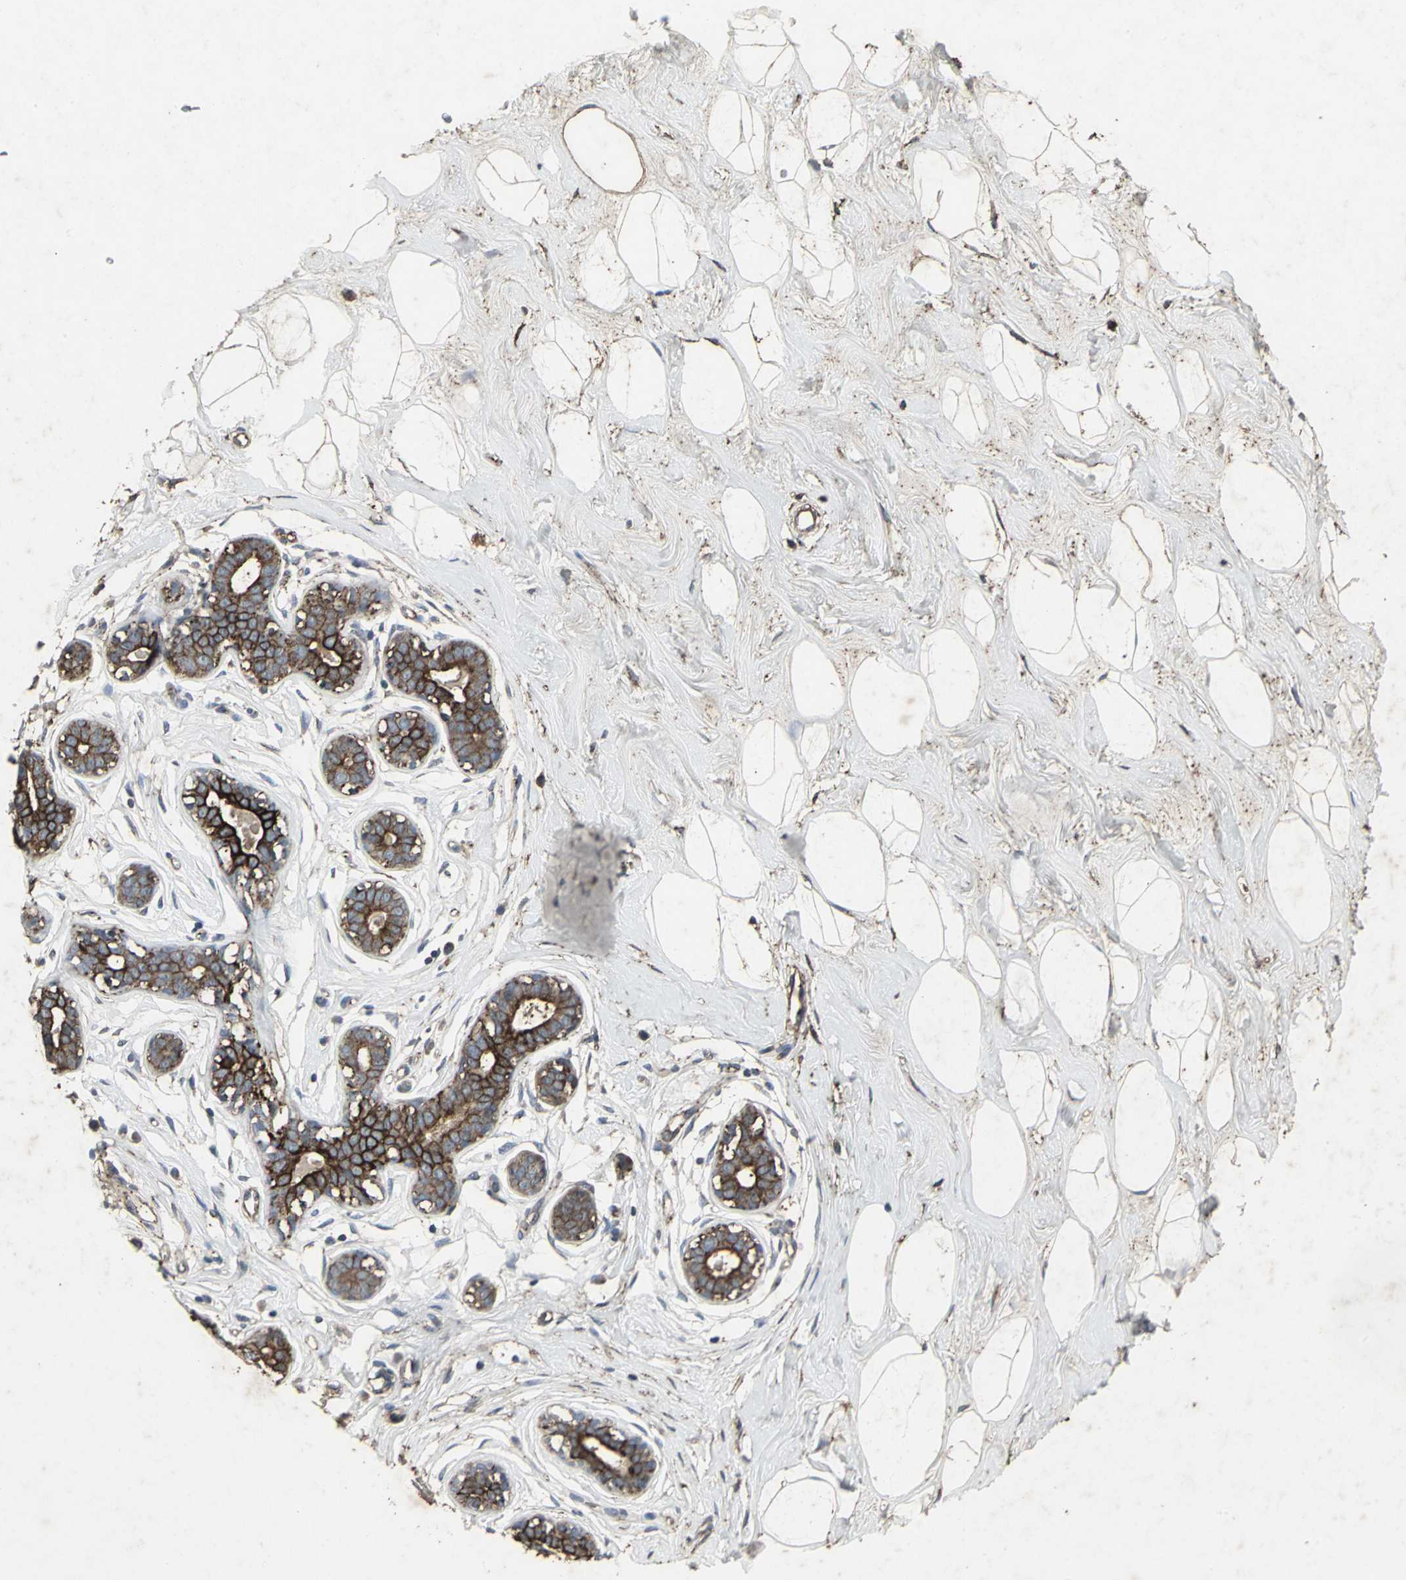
{"staining": {"intensity": "weak", "quantity": ">75%", "location": "cytoplasmic/membranous"}, "tissue": "breast", "cell_type": "Adipocytes", "image_type": "normal", "snomed": [{"axis": "morphology", "description": "Normal tissue, NOS"}, {"axis": "topography", "description": "Breast"}], "caption": "Brown immunohistochemical staining in normal human breast shows weak cytoplasmic/membranous positivity in approximately >75% of adipocytes. (Stains: DAB in brown, nuclei in blue, Microscopy: brightfield microscopy at high magnification).", "gene": "CCR9", "patient": {"sex": "female", "age": 23}}